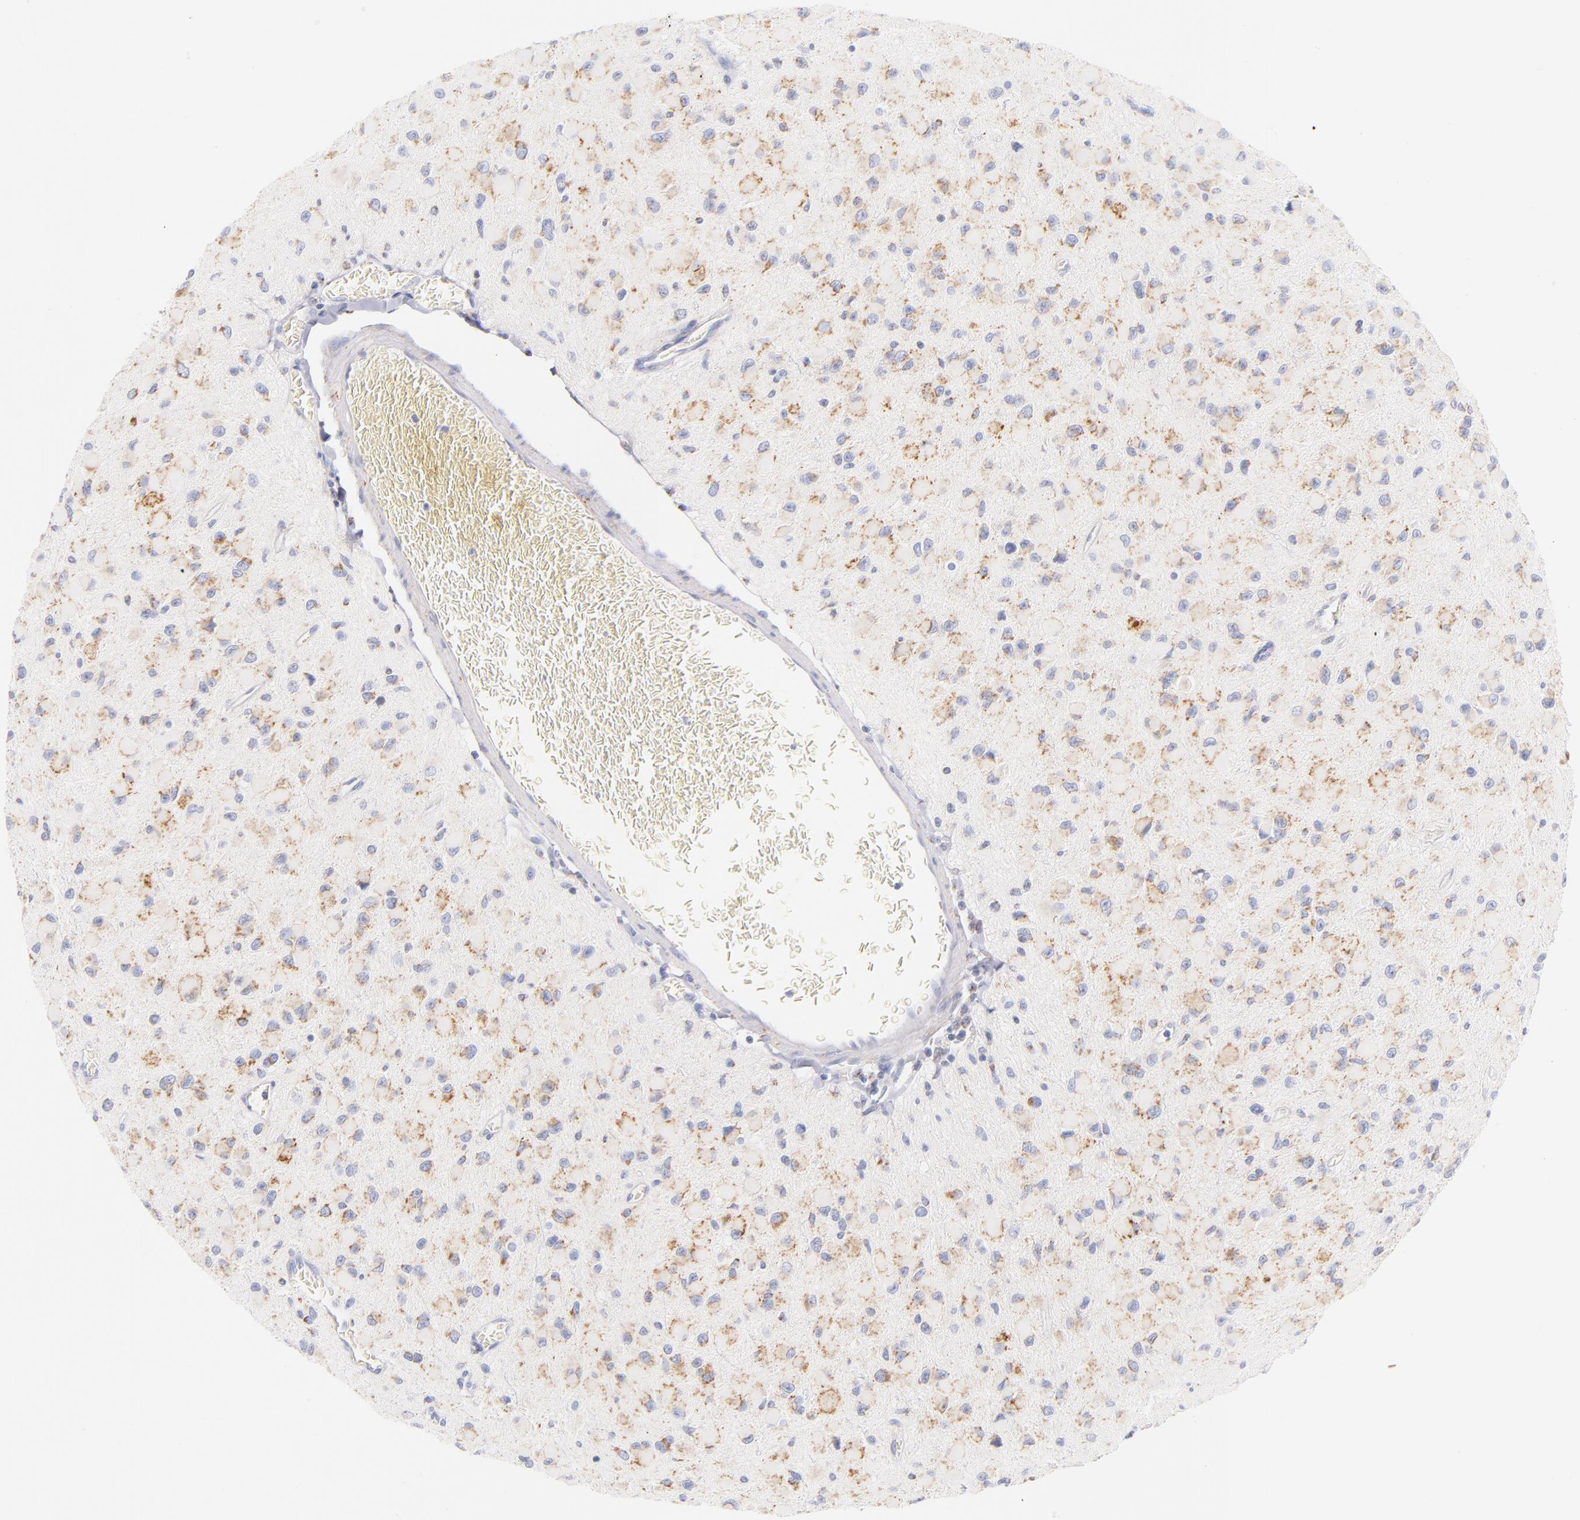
{"staining": {"intensity": "moderate", "quantity": ">75%", "location": "cytoplasmic/membranous"}, "tissue": "glioma", "cell_type": "Tumor cells", "image_type": "cancer", "snomed": [{"axis": "morphology", "description": "Glioma, malignant, Low grade"}, {"axis": "topography", "description": "Brain"}], "caption": "DAB (3,3'-diaminobenzidine) immunohistochemical staining of malignant glioma (low-grade) reveals moderate cytoplasmic/membranous protein positivity in about >75% of tumor cells.", "gene": "AIFM1", "patient": {"sex": "male", "age": 42}}